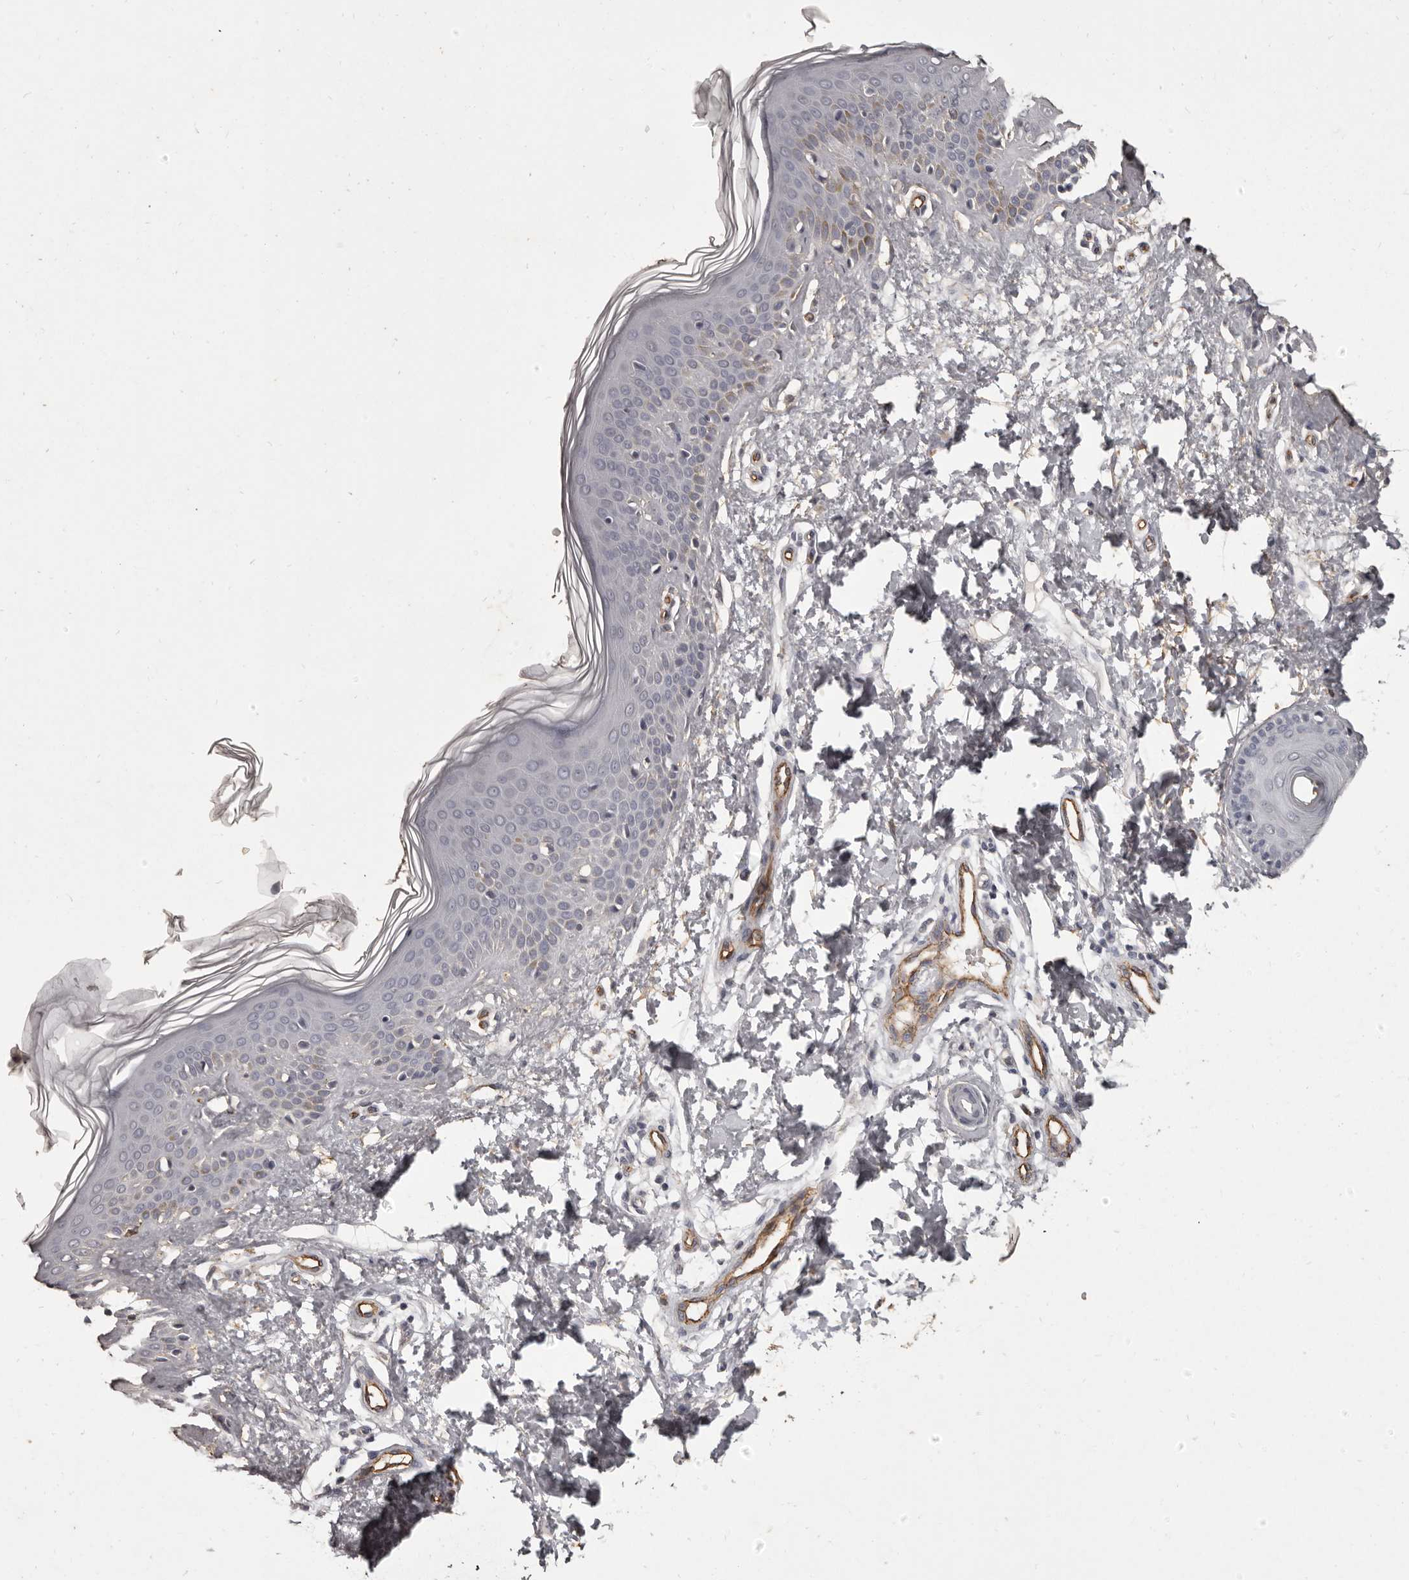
{"staining": {"intensity": "negative", "quantity": "none", "location": "none"}, "tissue": "skin", "cell_type": "Fibroblasts", "image_type": "normal", "snomed": [{"axis": "morphology", "description": "Normal tissue, NOS"}, {"axis": "topography", "description": "Skin"}], "caption": "The photomicrograph demonstrates no significant positivity in fibroblasts of skin. The staining is performed using DAB brown chromogen with nuclei counter-stained in using hematoxylin.", "gene": "GPR78", "patient": {"sex": "male", "age": 37}}